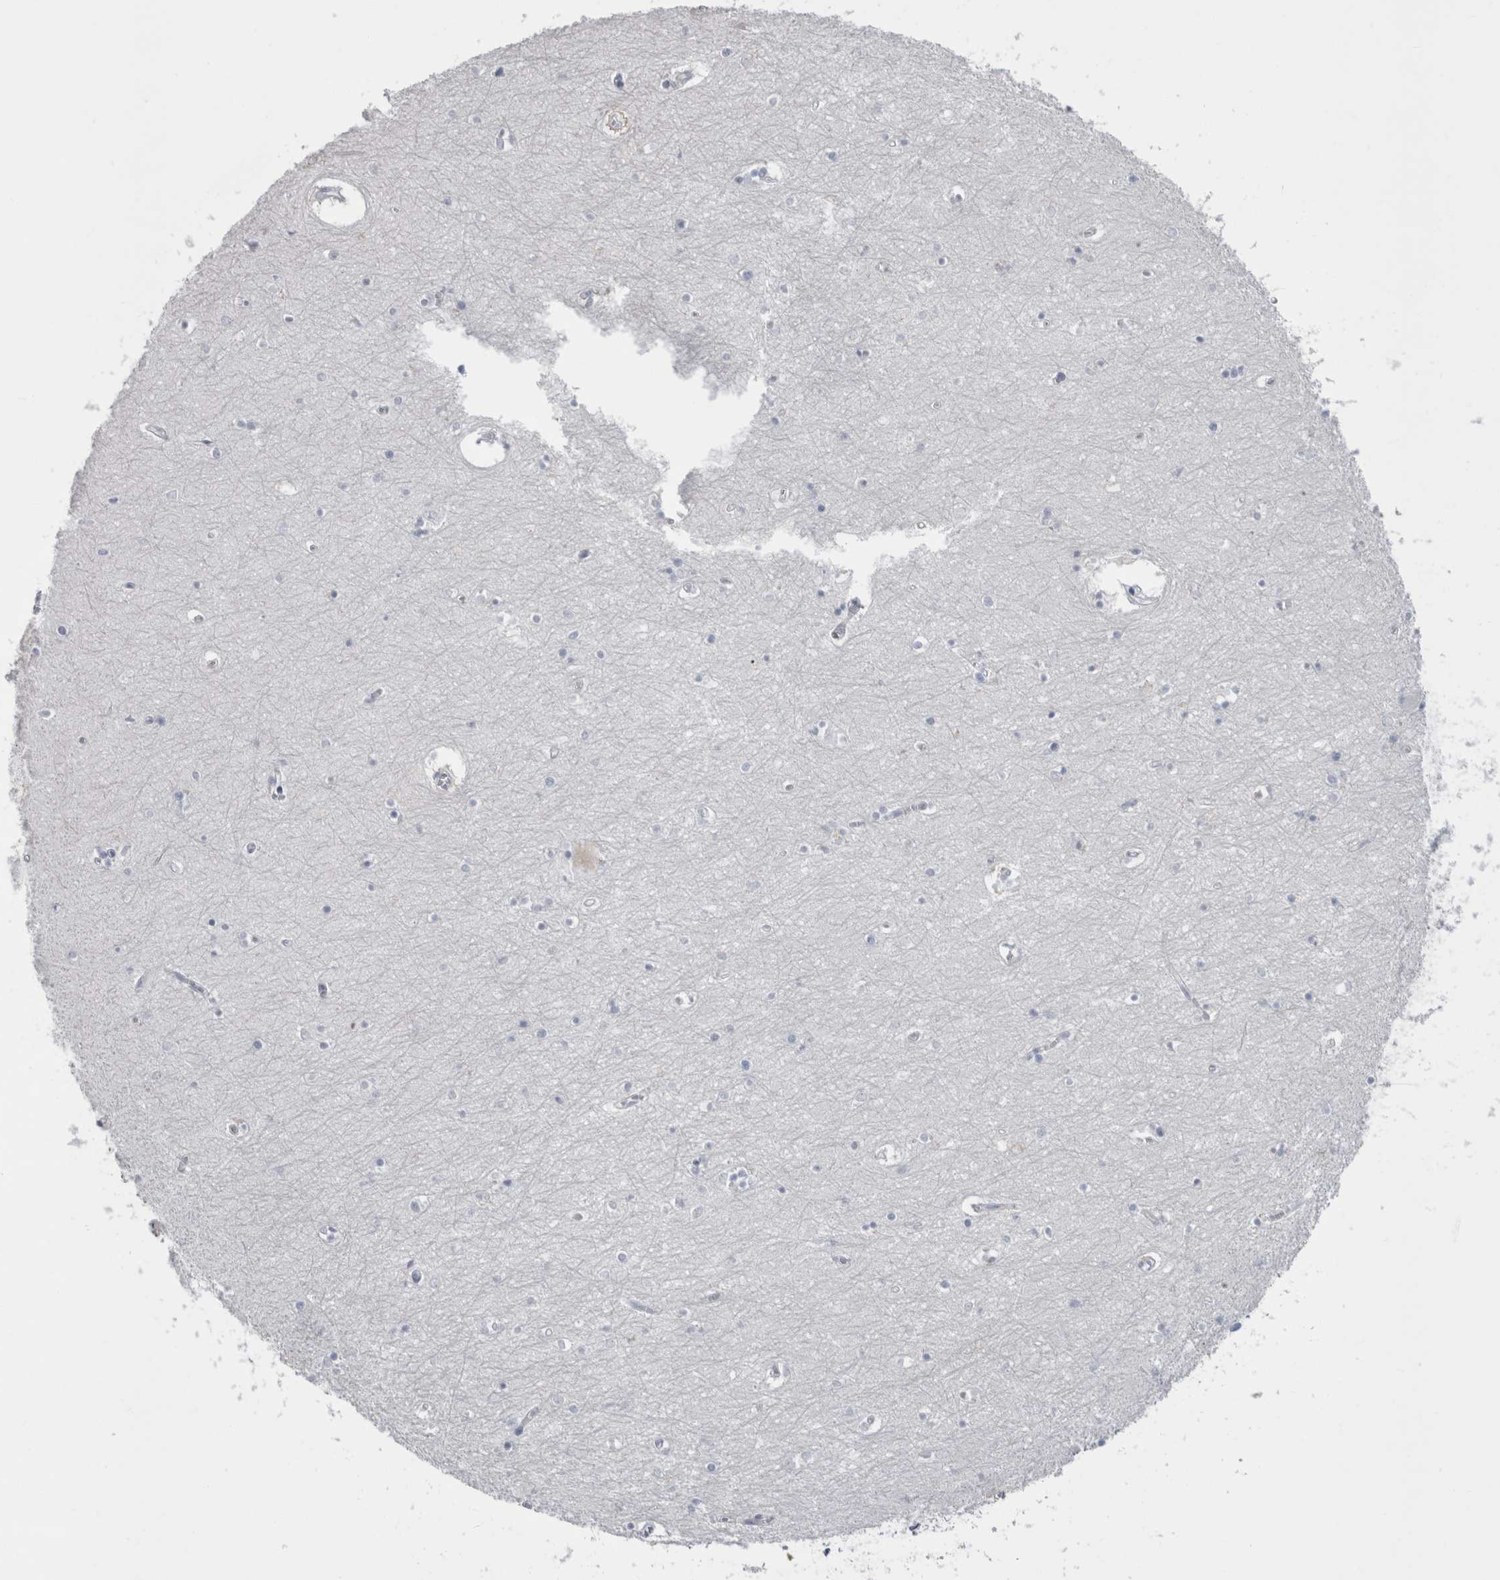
{"staining": {"intensity": "negative", "quantity": "none", "location": "none"}, "tissue": "hippocampus", "cell_type": "Glial cells", "image_type": "normal", "snomed": [{"axis": "morphology", "description": "Normal tissue, NOS"}, {"axis": "topography", "description": "Hippocampus"}], "caption": "High power microscopy image of an IHC micrograph of benign hippocampus, revealing no significant positivity in glial cells.", "gene": "PTH", "patient": {"sex": "male", "age": 70}}